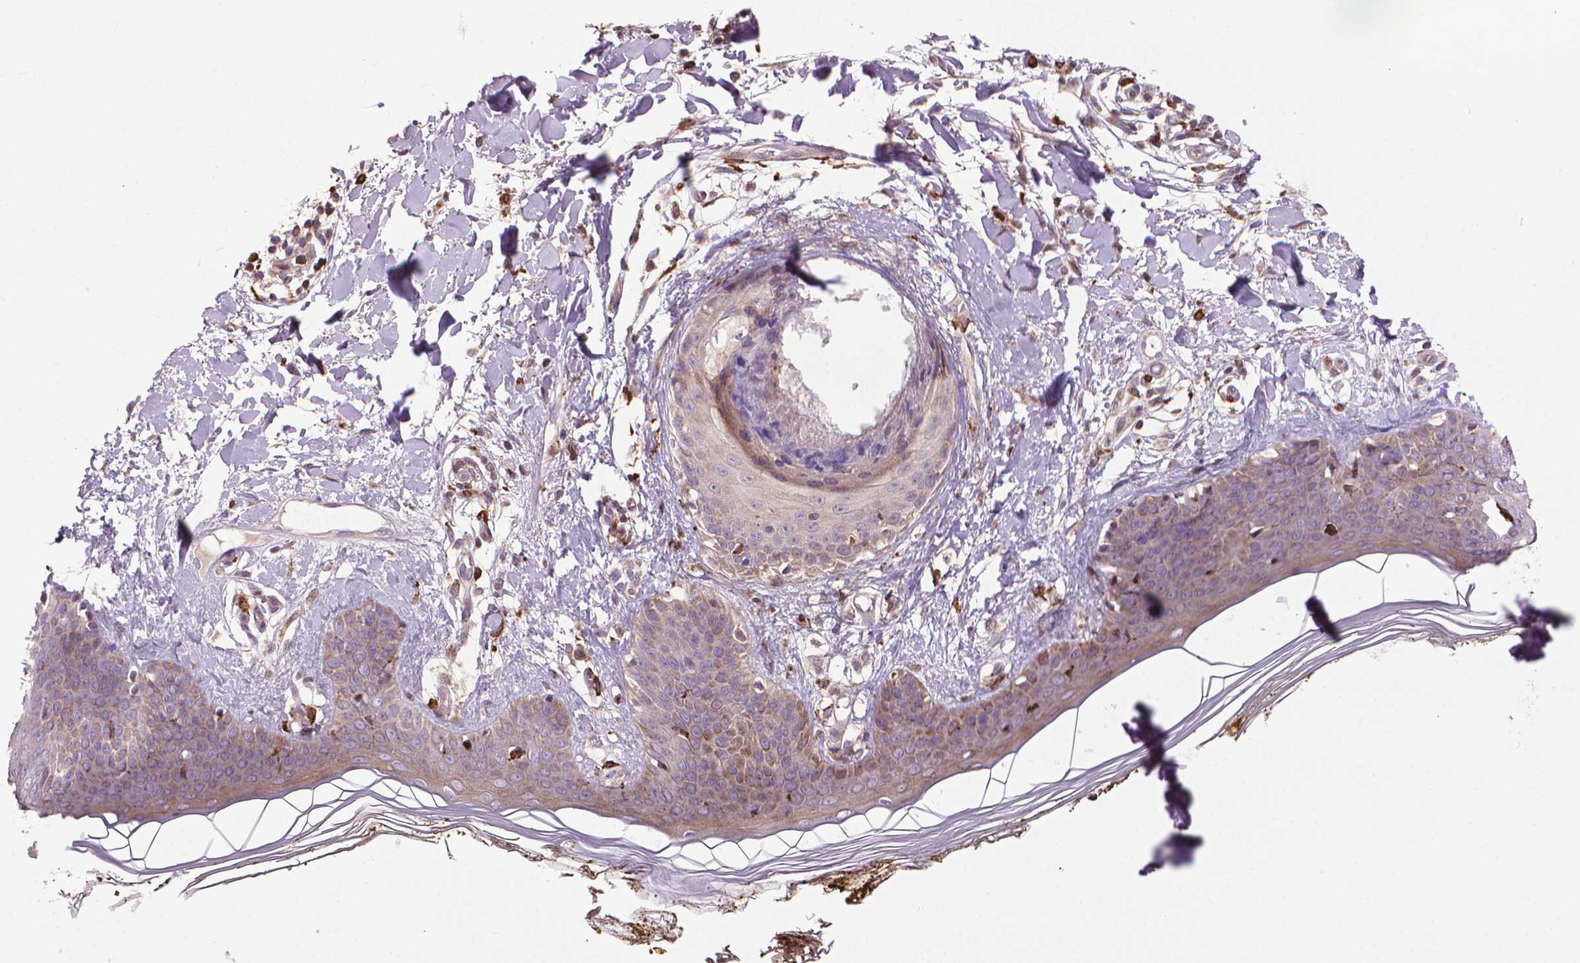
{"staining": {"intensity": "weak", "quantity": ">75%", "location": "cytoplasmic/membranous"}, "tissue": "skin", "cell_type": "Fibroblasts", "image_type": "normal", "snomed": [{"axis": "morphology", "description": "Normal tissue, NOS"}, {"axis": "topography", "description": "Skin"}], "caption": "Immunohistochemistry image of benign skin: skin stained using IHC displays low levels of weak protein expression localized specifically in the cytoplasmic/membranous of fibroblasts, appearing as a cytoplasmic/membranous brown color.", "gene": "MYH14", "patient": {"sex": "female", "age": 34}}